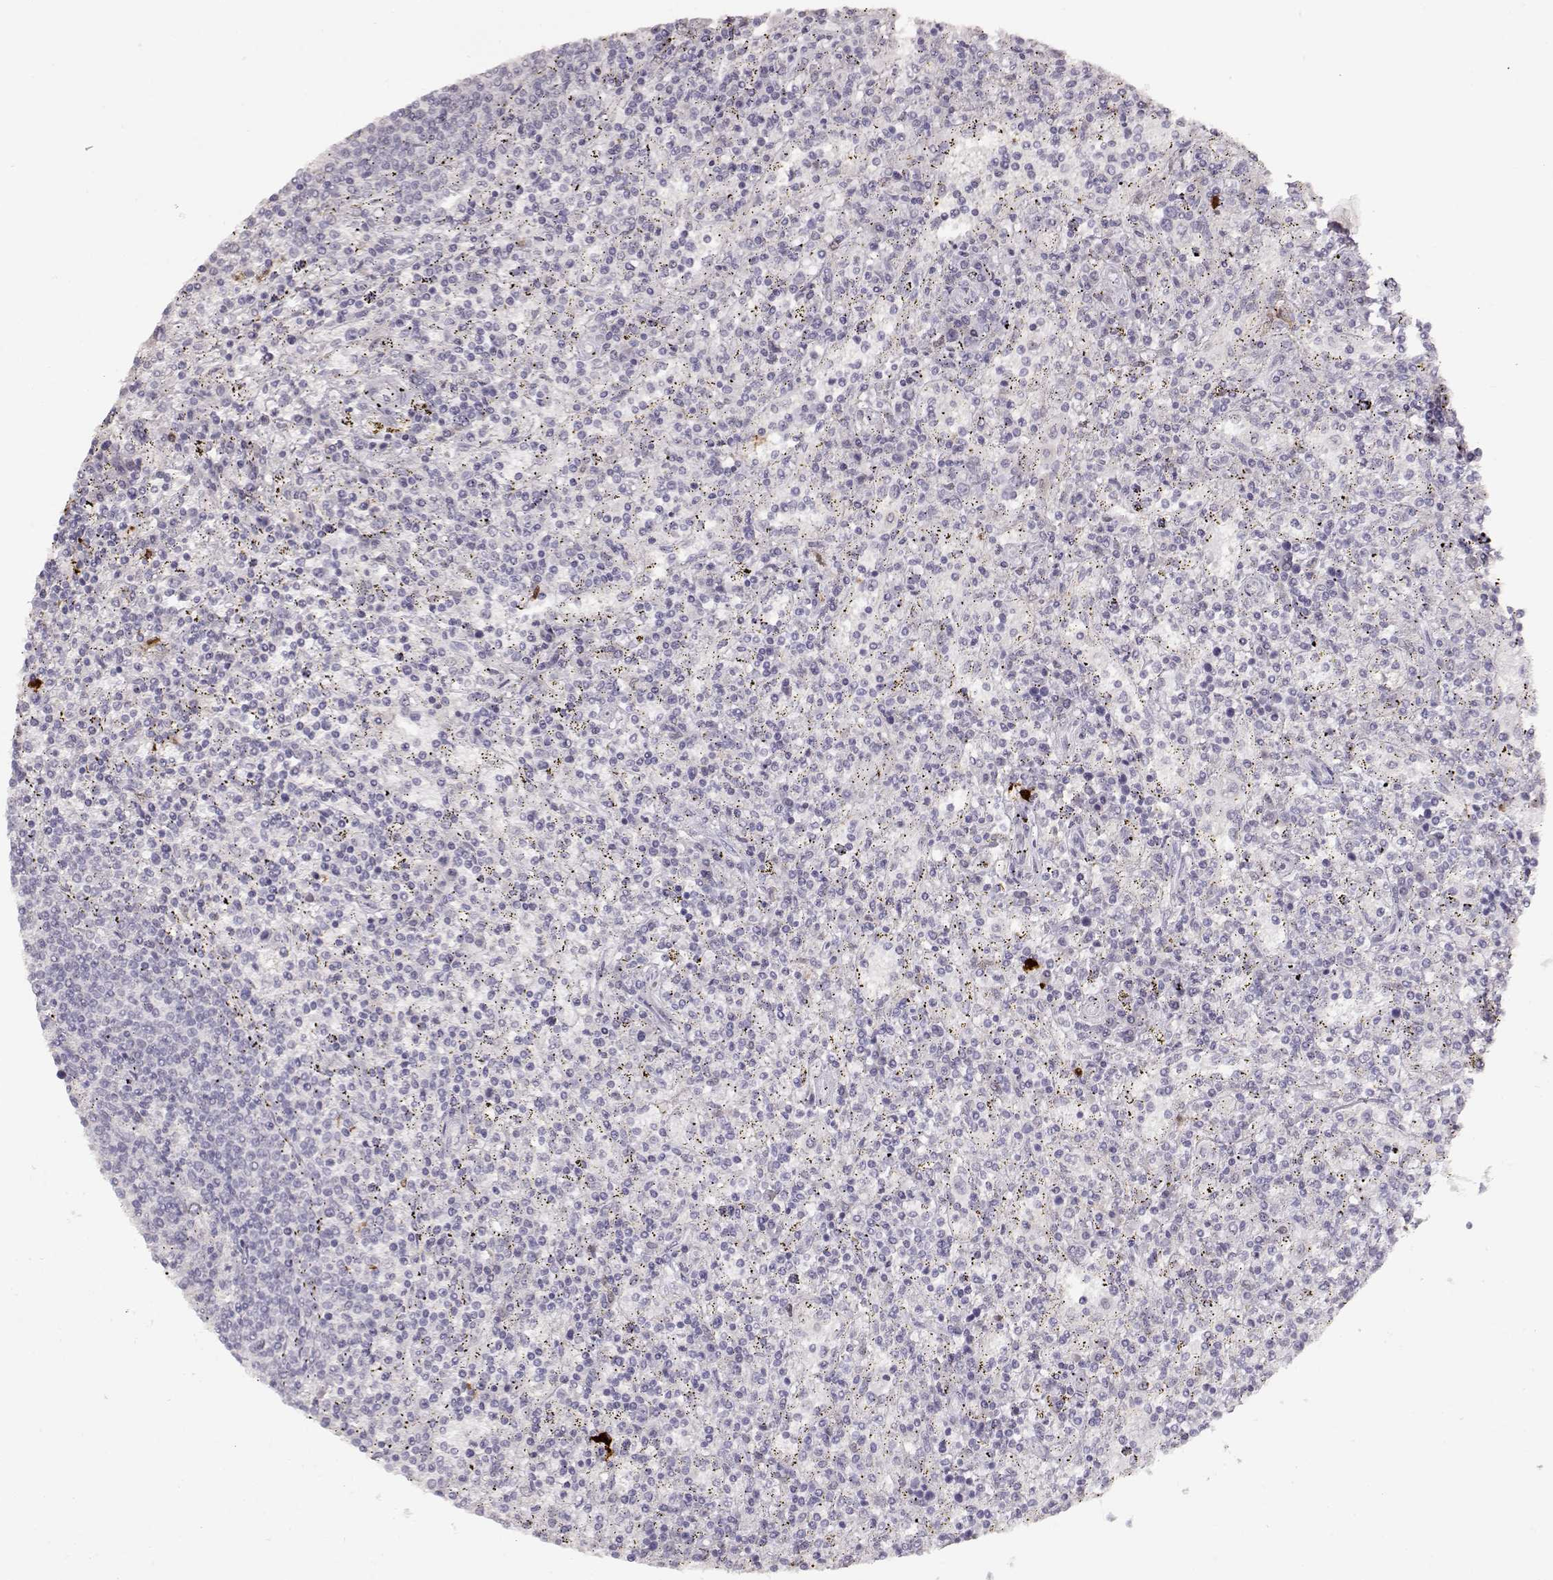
{"staining": {"intensity": "negative", "quantity": "none", "location": "none"}, "tissue": "lymphoma", "cell_type": "Tumor cells", "image_type": "cancer", "snomed": [{"axis": "morphology", "description": "Malignant lymphoma, non-Hodgkin's type, Low grade"}, {"axis": "topography", "description": "Spleen"}], "caption": "A micrograph of human lymphoma is negative for staining in tumor cells. (DAB IHC visualized using brightfield microscopy, high magnification).", "gene": "S100B", "patient": {"sex": "male", "age": 62}}